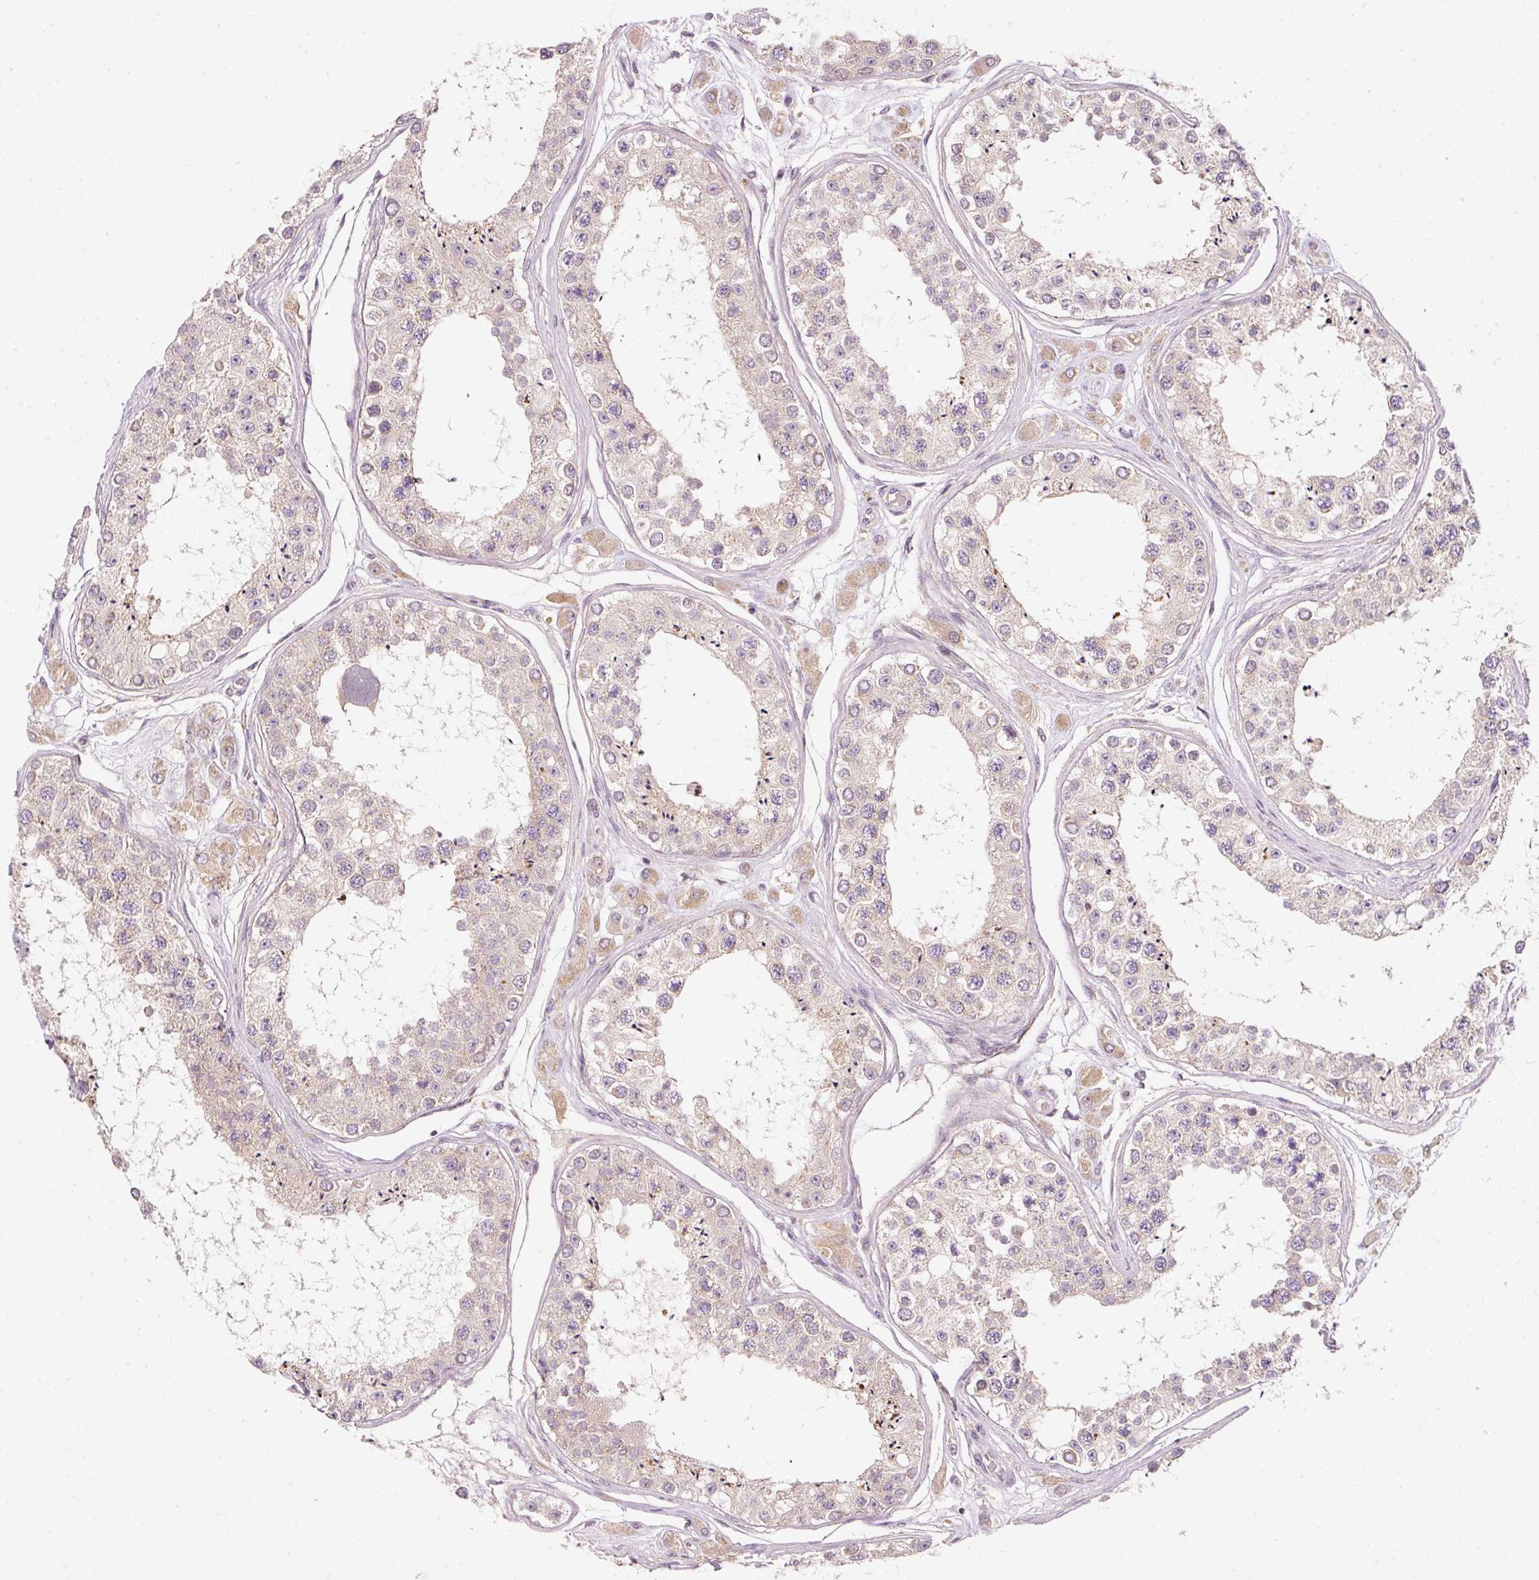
{"staining": {"intensity": "moderate", "quantity": ">75%", "location": "cytoplasmic/membranous"}, "tissue": "testis", "cell_type": "Cells in seminiferous ducts", "image_type": "normal", "snomed": [{"axis": "morphology", "description": "Normal tissue, NOS"}, {"axis": "topography", "description": "Testis"}], "caption": "Brown immunohistochemical staining in benign human testis displays moderate cytoplasmic/membranous staining in about >75% of cells in seminiferous ducts.", "gene": "FAM78B", "patient": {"sex": "male", "age": 25}}